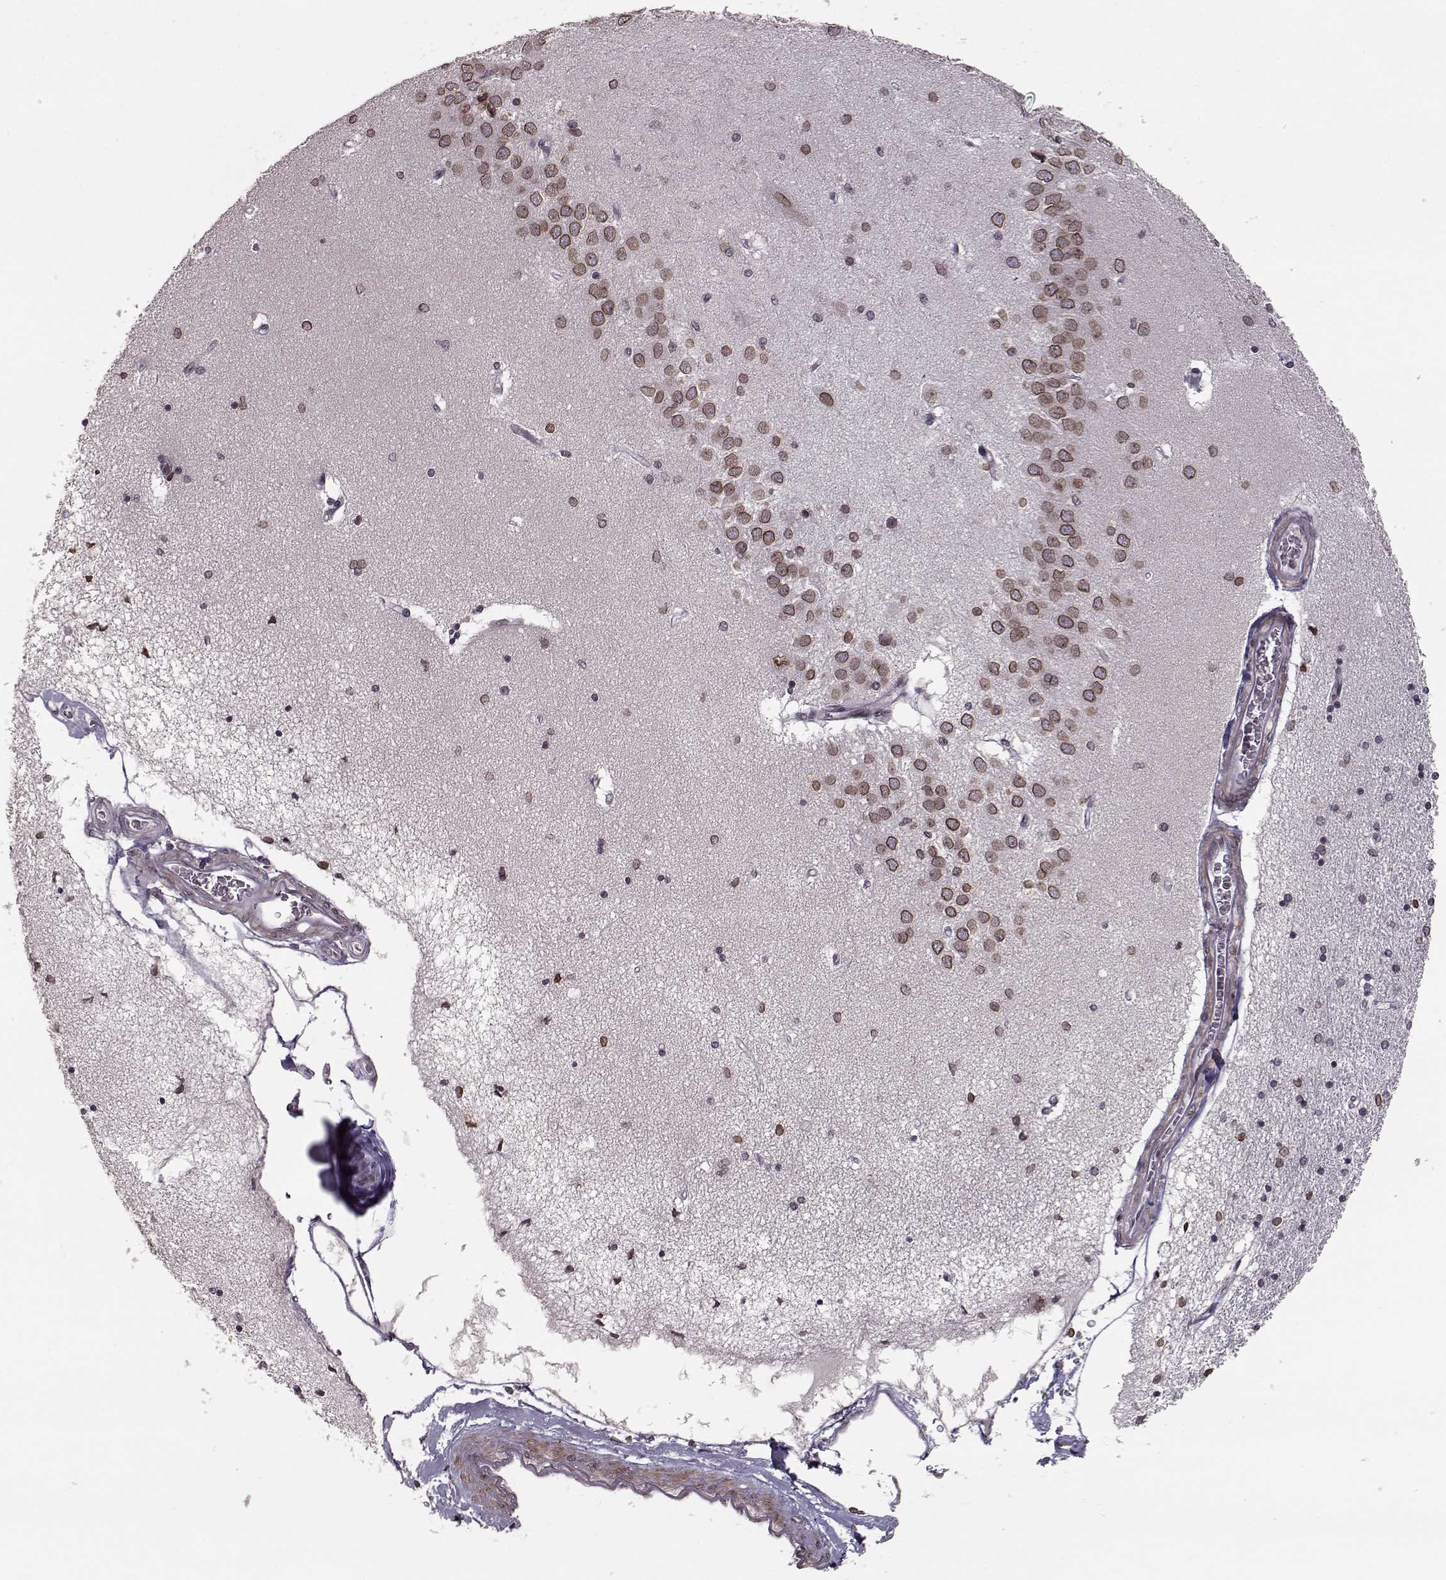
{"staining": {"intensity": "negative", "quantity": "none", "location": "none"}, "tissue": "hippocampus", "cell_type": "Glial cells", "image_type": "normal", "snomed": [{"axis": "morphology", "description": "Normal tissue, NOS"}, {"axis": "topography", "description": "Hippocampus"}], "caption": "Immunohistochemistry (IHC) of normal human hippocampus exhibits no positivity in glial cells.", "gene": "NUP37", "patient": {"sex": "female", "age": 54}}